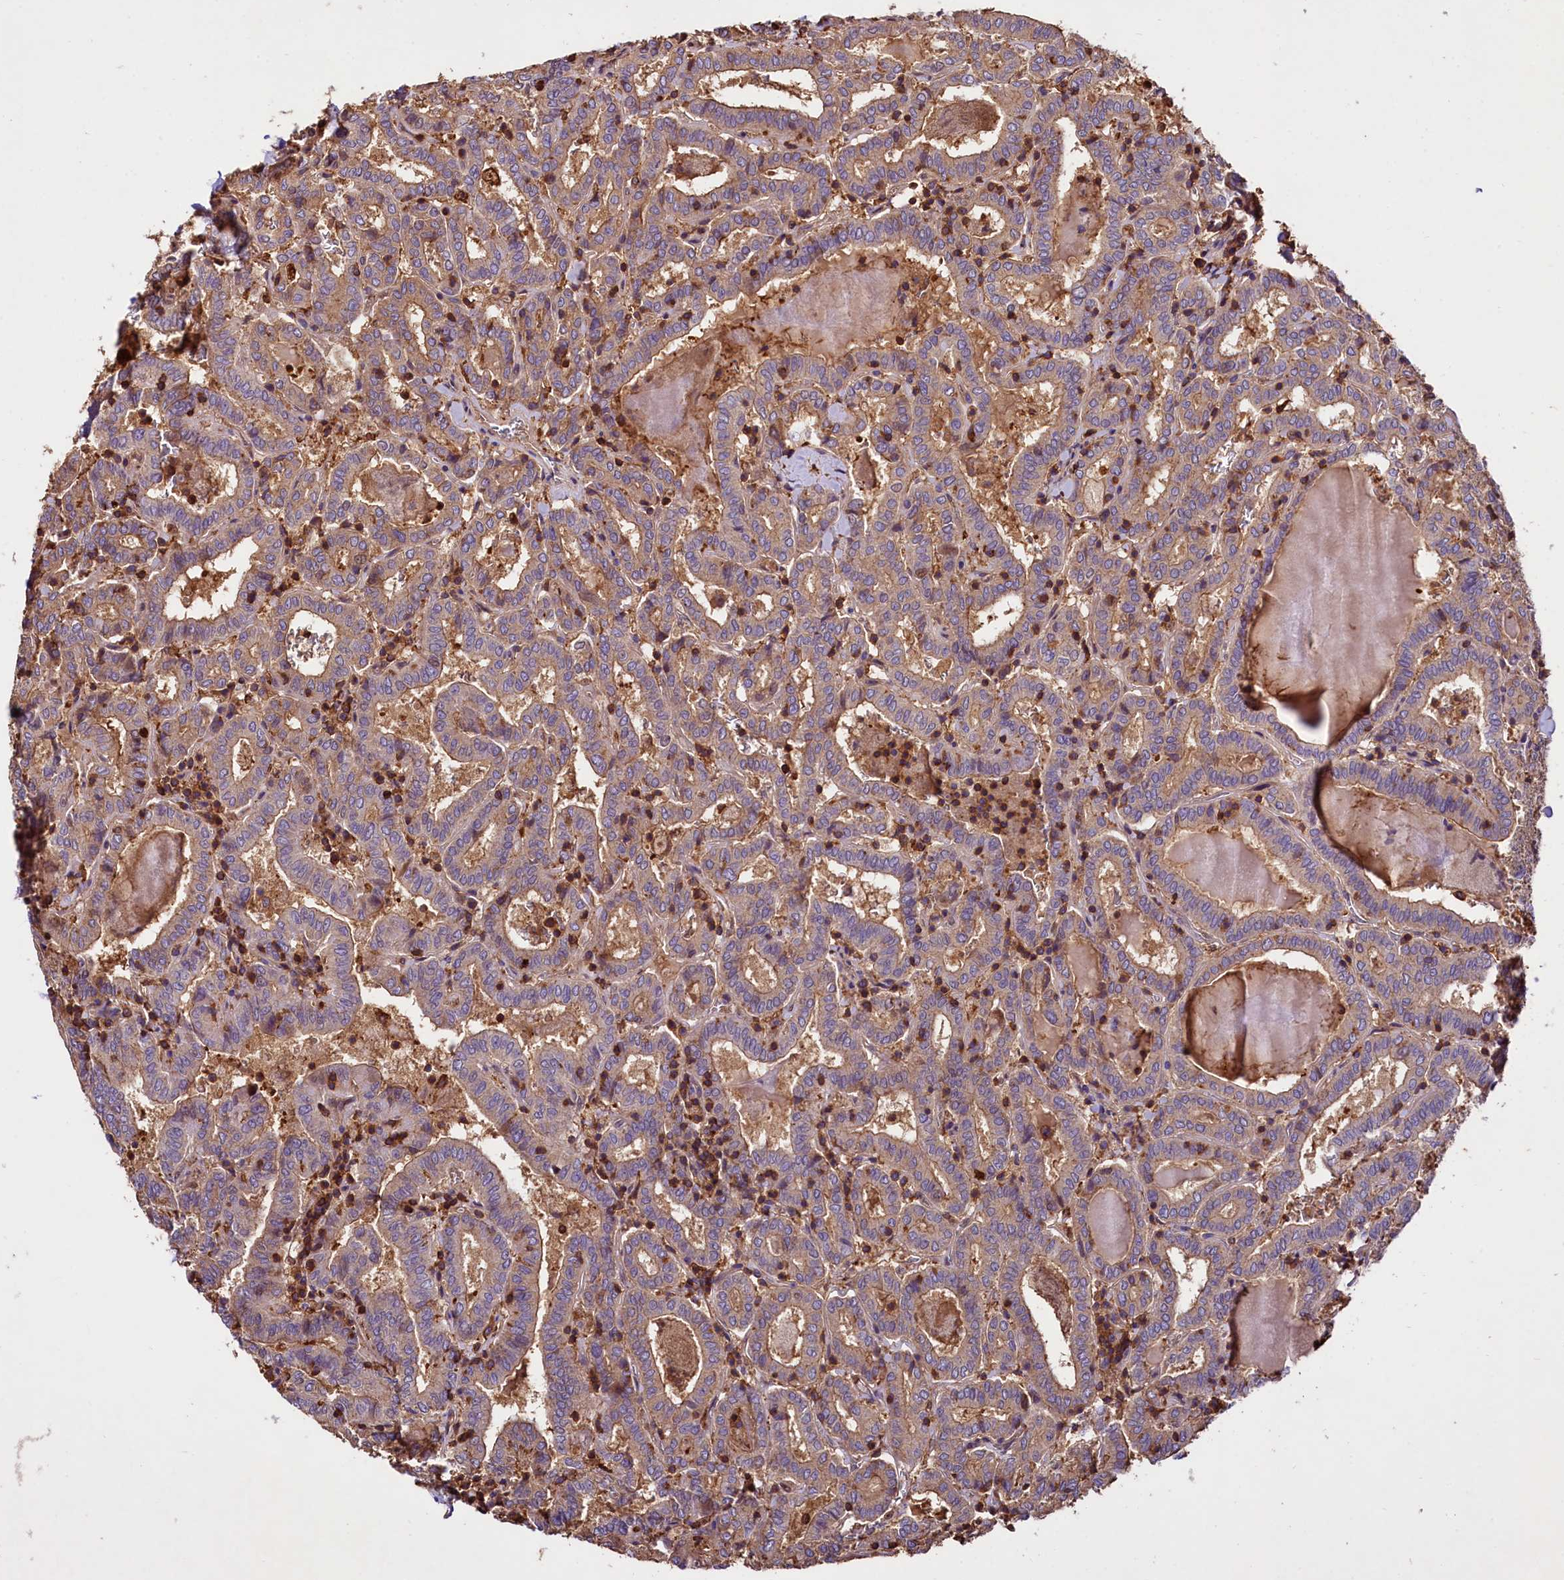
{"staining": {"intensity": "weak", "quantity": ">75%", "location": "cytoplasmic/membranous"}, "tissue": "thyroid cancer", "cell_type": "Tumor cells", "image_type": "cancer", "snomed": [{"axis": "morphology", "description": "Papillary adenocarcinoma, NOS"}, {"axis": "topography", "description": "Thyroid gland"}], "caption": "Brown immunohistochemical staining in thyroid cancer exhibits weak cytoplasmic/membranous expression in approximately >75% of tumor cells.", "gene": "RARS2", "patient": {"sex": "female", "age": 72}}